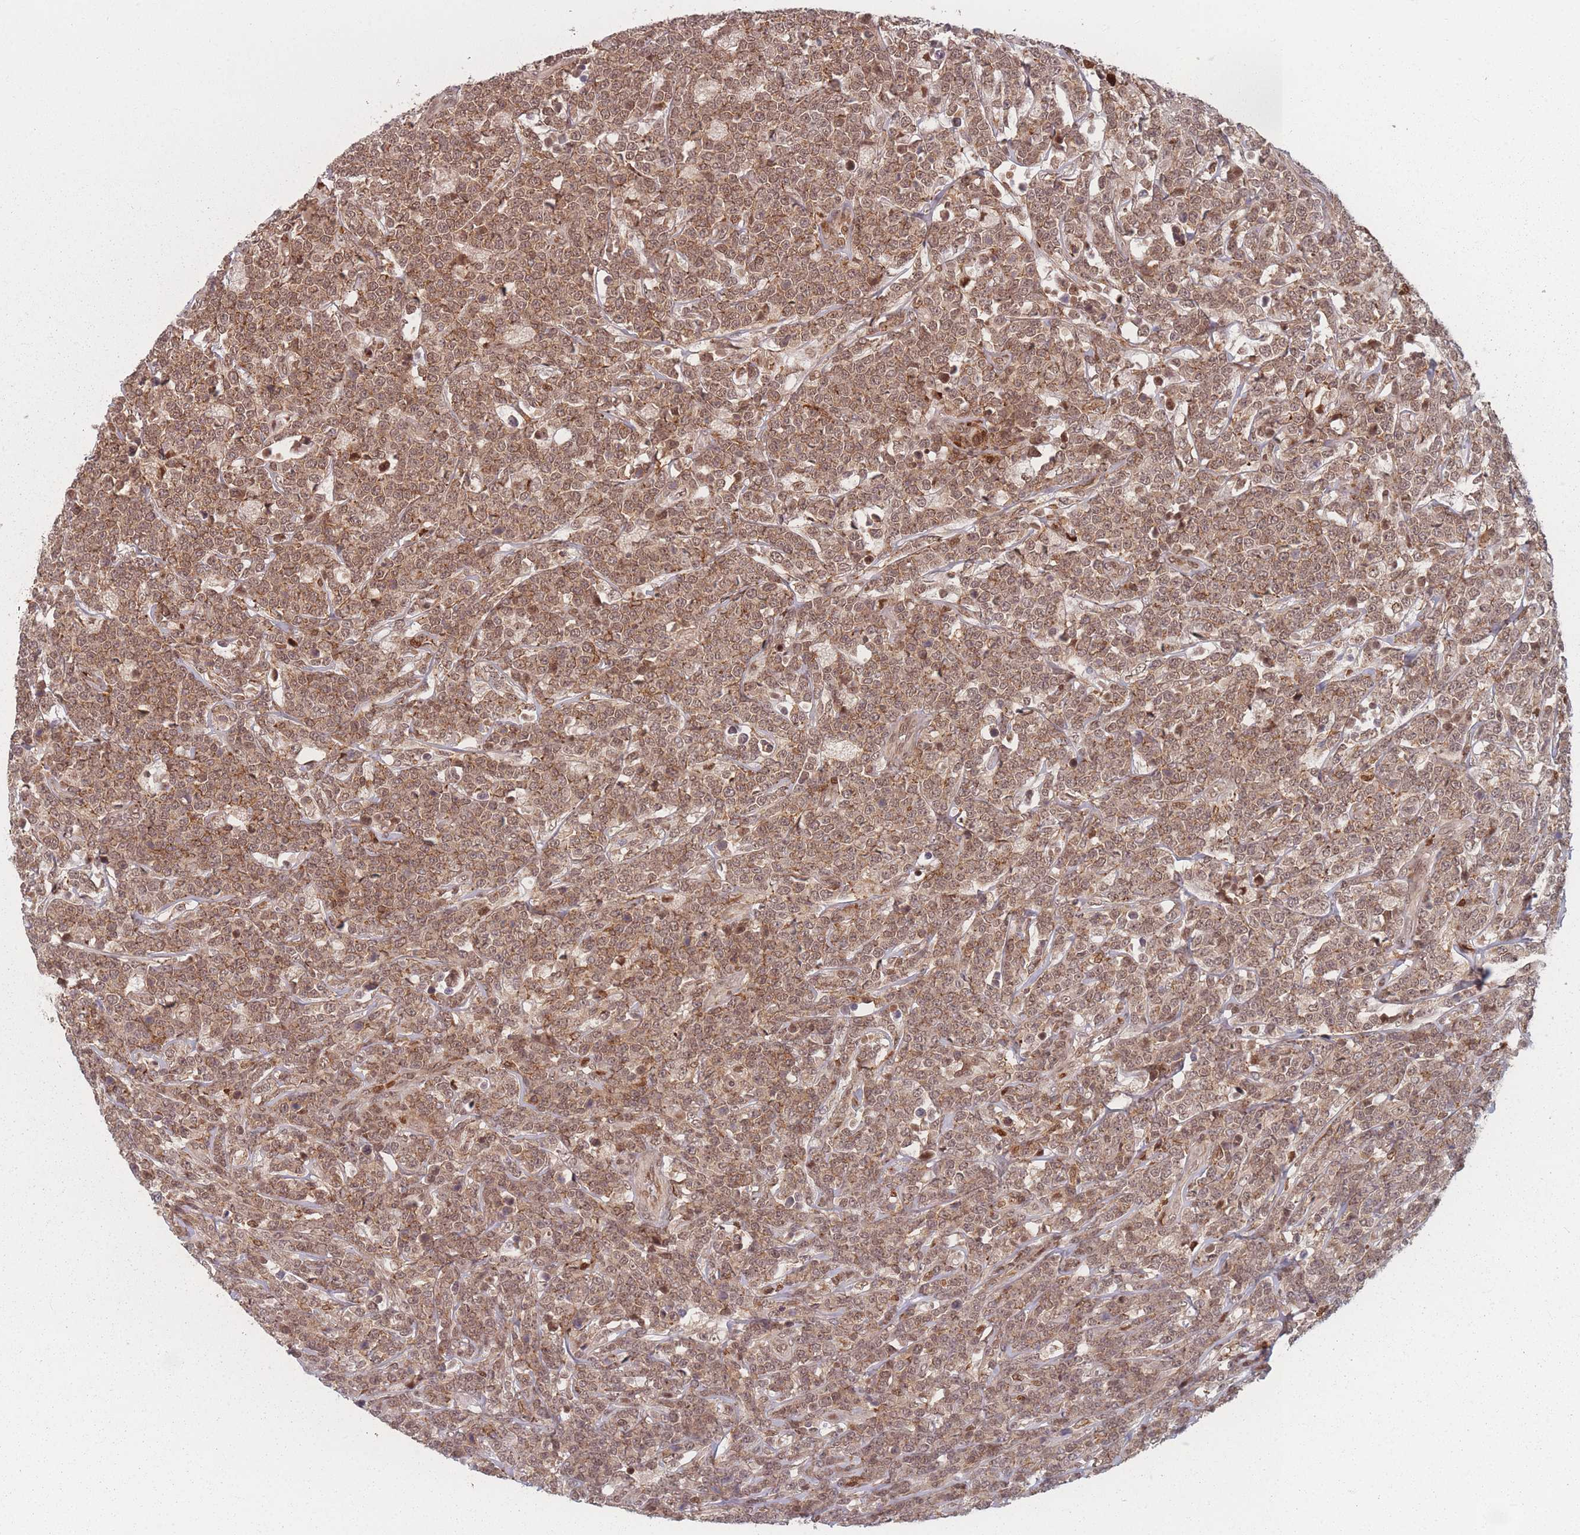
{"staining": {"intensity": "moderate", "quantity": ">75%", "location": "cytoplasmic/membranous,nuclear"}, "tissue": "lymphoma", "cell_type": "Tumor cells", "image_type": "cancer", "snomed": [{"axis": "morphology", "description": "Malignant lymphoma, non-Hodgkin's type, High grade"}, {"axis": "topography", "description": "Small intestine"}], "caption": "A brown stain labels moderate cytoplasmic/membranous and nuclear expression of a protein in lymphoma tumor cells.", "gene": "WDR55", "patient": {"sex": "male", "age": 8}}